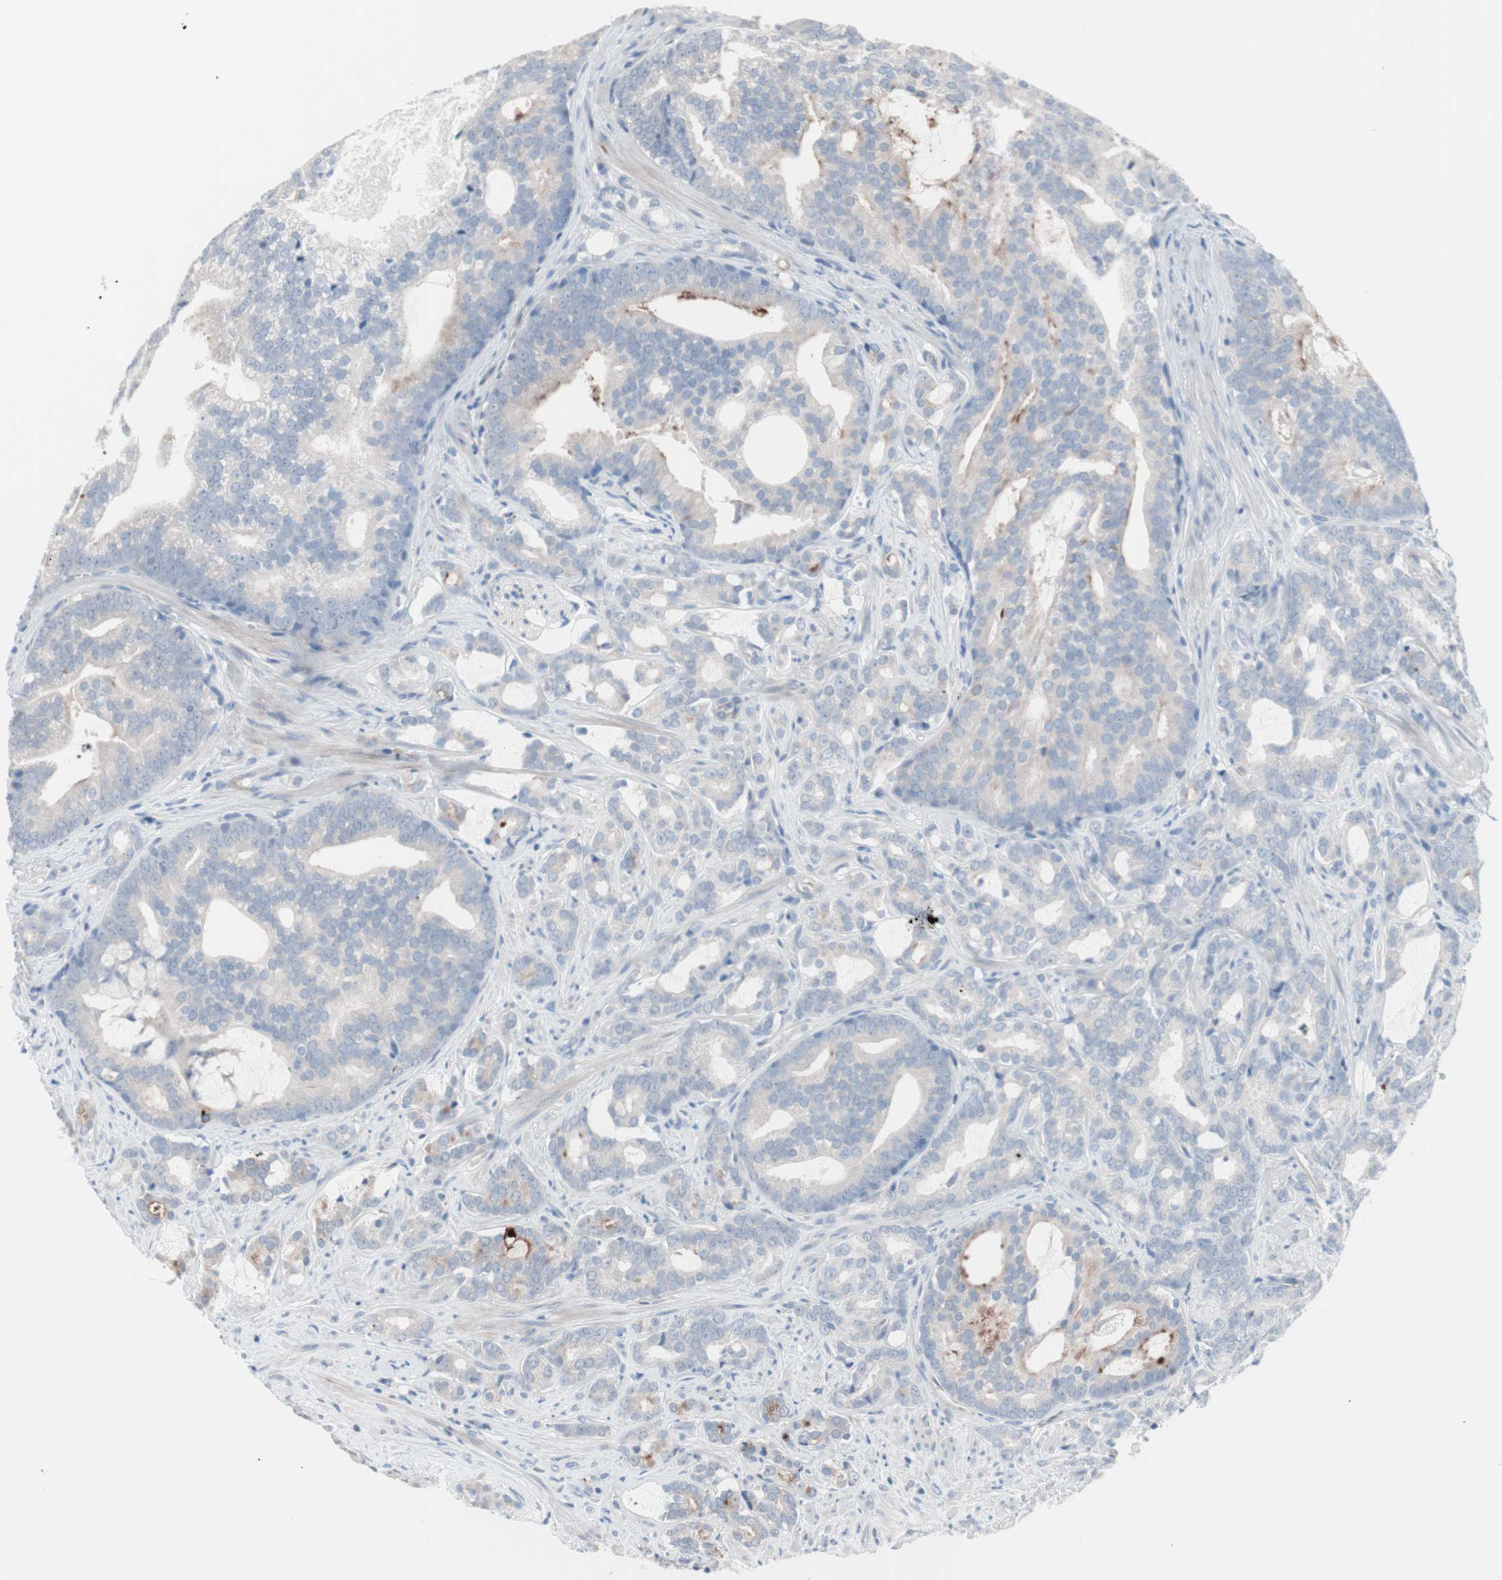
{"staining": {"intensity": "weak", "quantity": "<25%", "location": "cytoplasmic/membranous"}, "tissue": "prostate cancer", "cell_type": "Tumor cells", "image_type": "cancer", "snomed": [{"axis": "morphology", "description": "Adenocarcinoma, Low grade"}, {"axis": "topography", "description": "Prostate"}], "caption": "Immunohistochemistry (IHC) image of neoplastic tissue: adenocarcinoma (low-grade) (prostate) stained with DAB shows no significant protein positivity in tumor cells. The staining was performed using DAB to visualize the protein expression in brown, while the nuclei were stained in blue with hematoxylin (Magnification: 20x).", "gene": "ULBP1", "patient": {"sex": "male", "age": 58}}